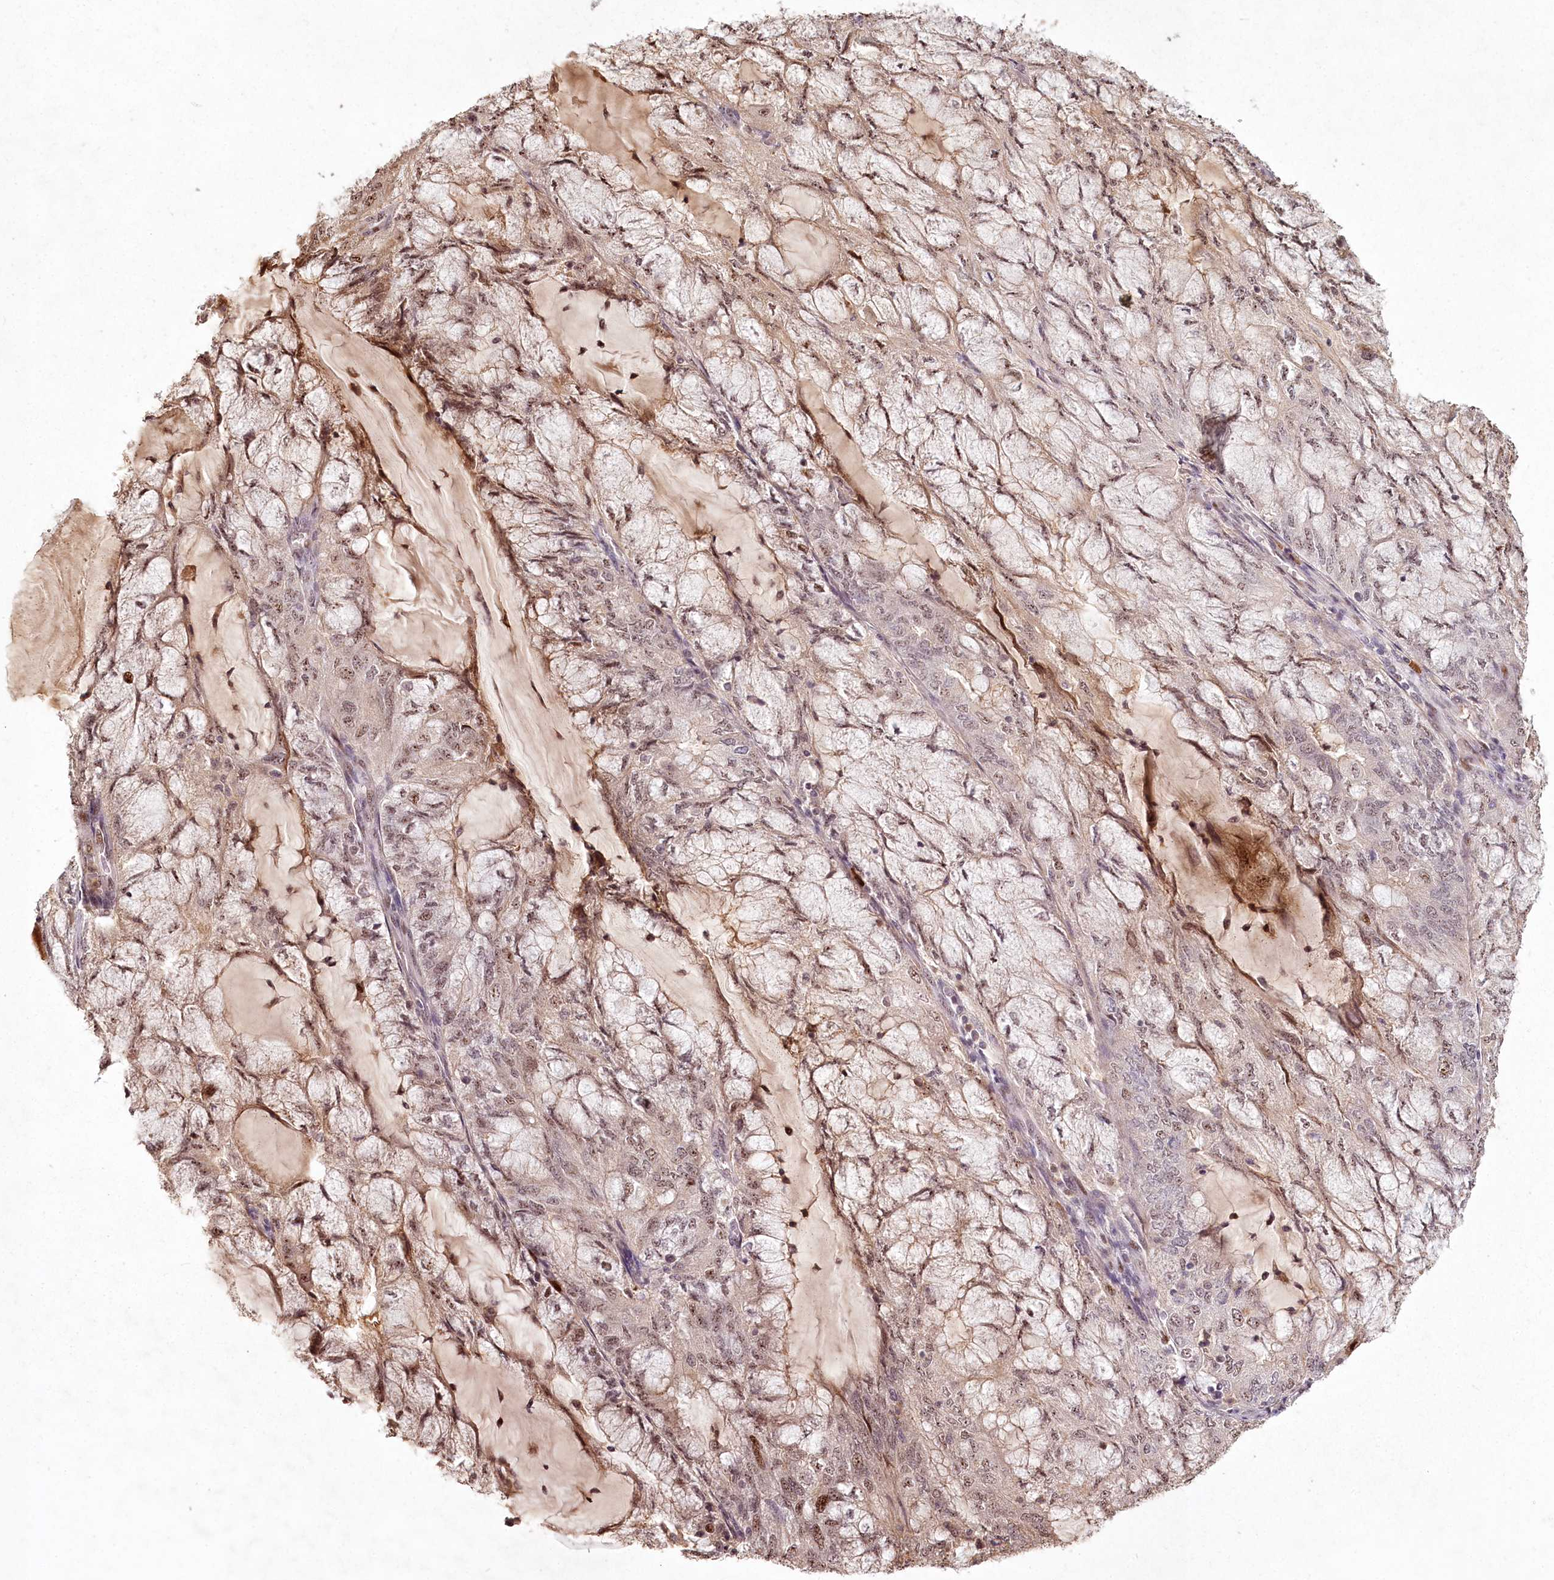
{"staining": {"intensity": "weak", "quantity": ">75%", "location": "nuclear"}, "tissue": "endometrial cancer", "cell_type": "Tumor cells", "image_type": "cancer", "snomed": [{"axis": "morphology", "description": "Adenocarcinoma, NOS"}, {"axis": "topography", "description": "Endometrium"}], "caption": "Immunohistochemistry staining of endometrial cancer (adenocarcinoma), which displays low levels of weak nuclear expression in about >75% of tumor cells indicating weak nuclear protein expression. The staining was performed using DAB (3,3'-diaminobenzidine) (brown) for protein detection and nuclei were counterstained in hematoxylin (blue).", "gene": "PYROXD1", "patient": {"sex": "female", "age": 81}}